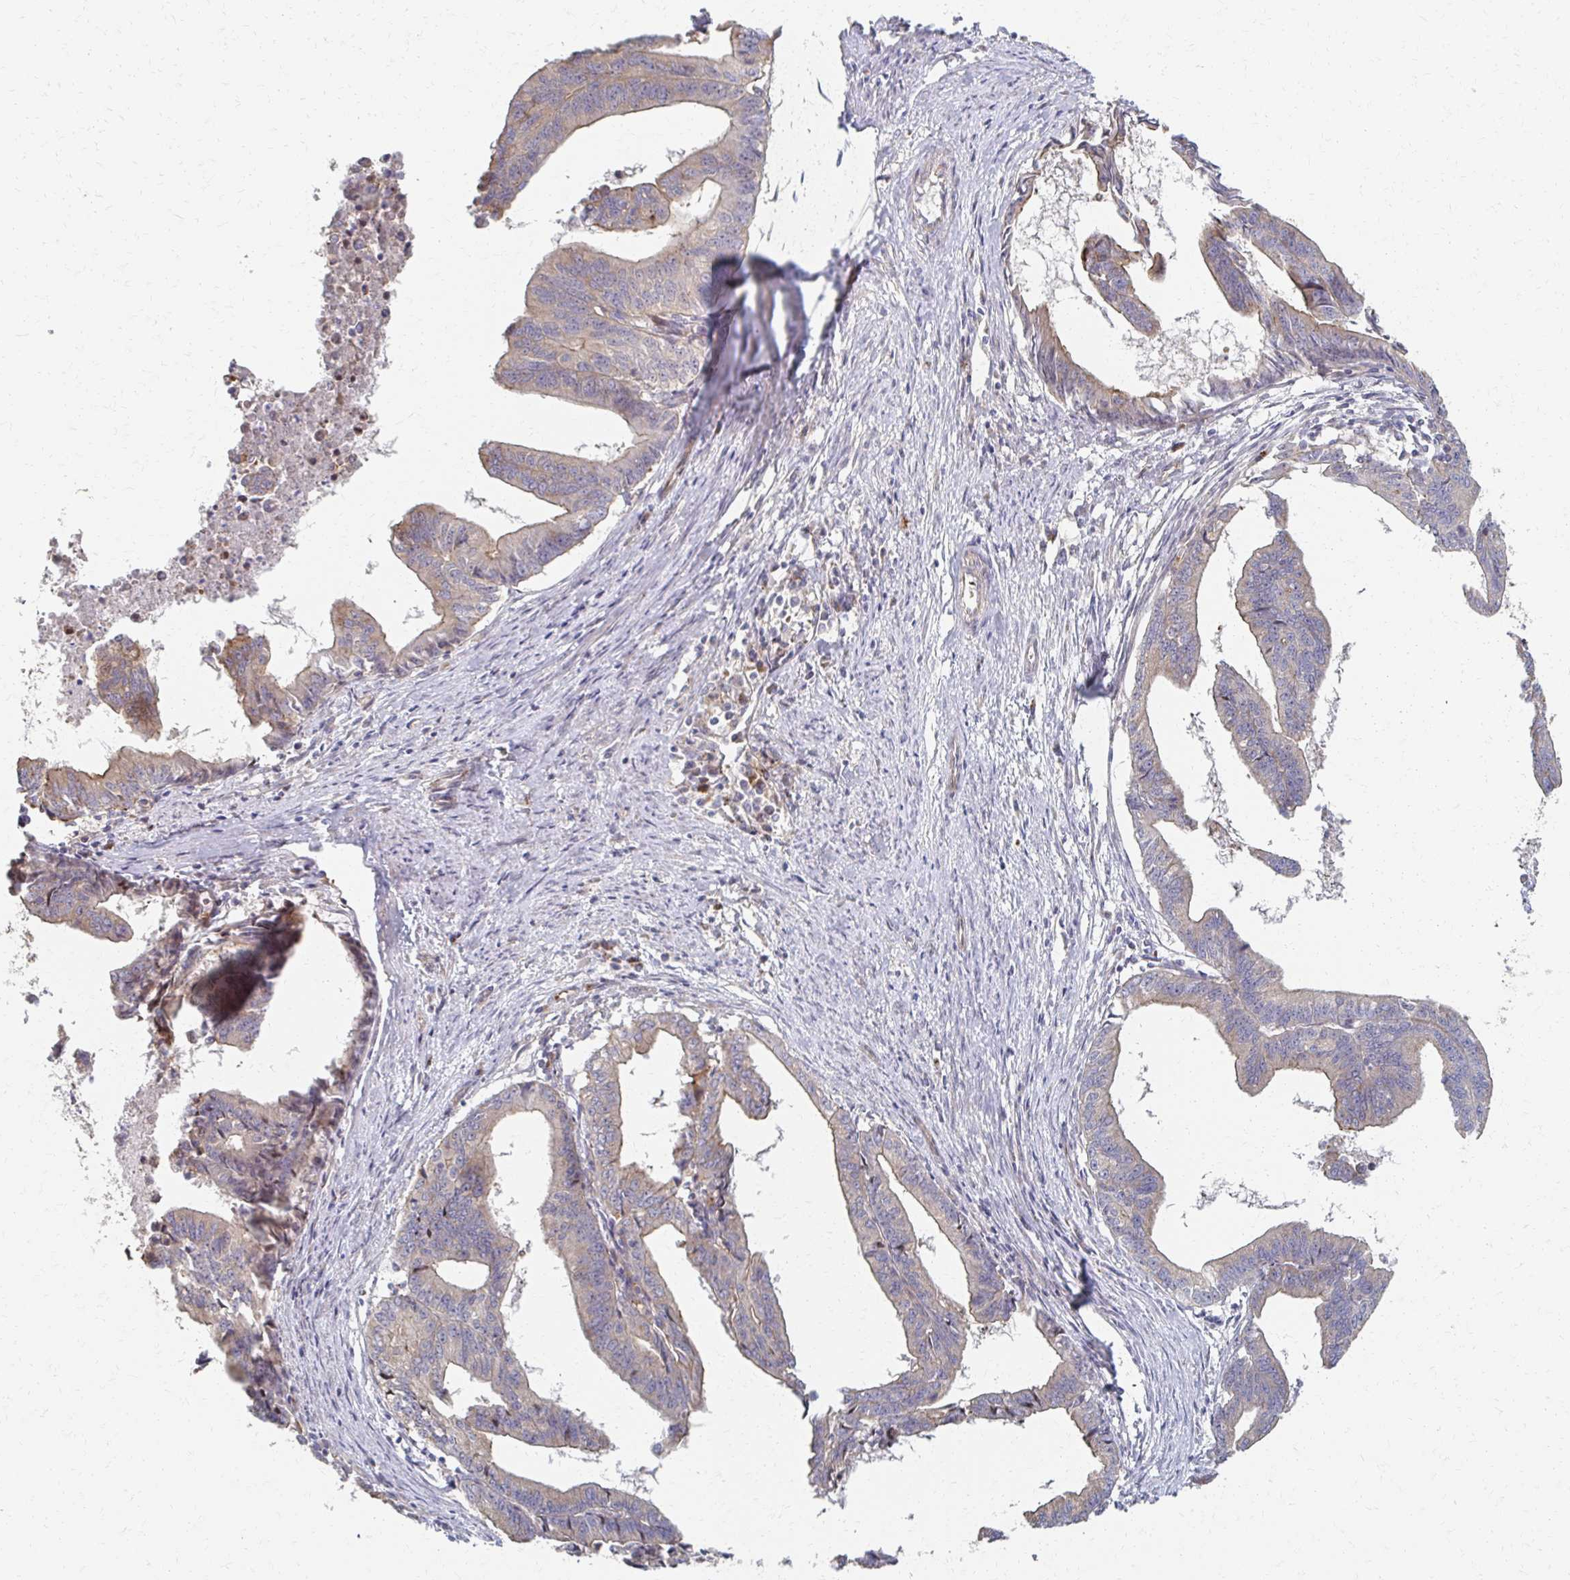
{"staining": {"intensity": "weak", "quantity": "25%-75%", "location": "cytoplasmic/membranous"}, "tissue": "endometrial cancer", "cell_type": "Tumor cells", "image_type": "cancer", "snomed": [{"axis": "morphology", "description": "Adenocarcinoma, NOS"}, {"axis": "topography", "description": "Endometrium"}], "caption": "A low amount of weak cytoplasmic/membranous staining is present in approximately 25%-75% of tumor cells in endometrial adenocarcinoma tissue.", "gene": "SKA2", "patient": {"sex": "female", "age": 65}}